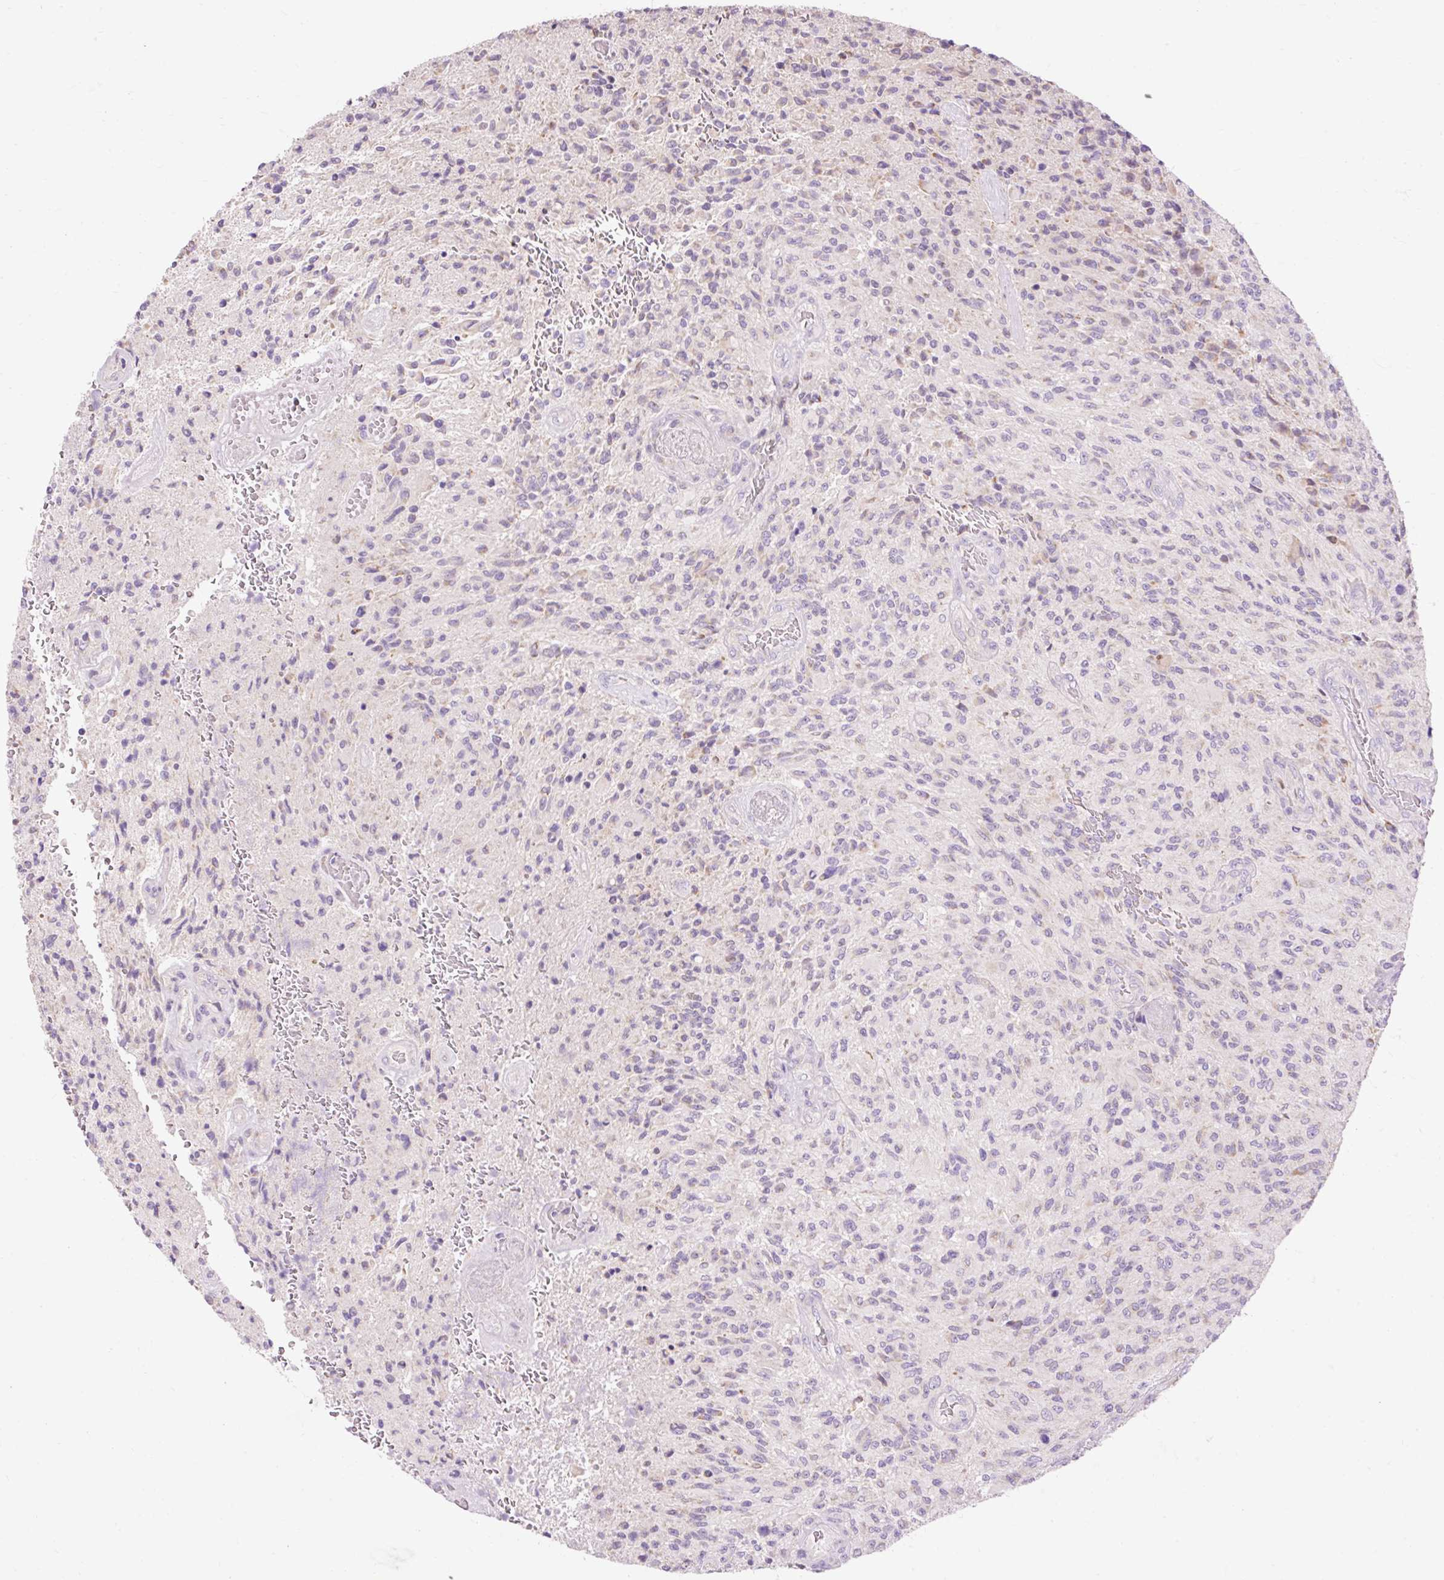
{"staining": {"intensity": "negative", "quantity": "none", "location": "none"}, "tissue": "glioma", "cell_type": "Tumor cells", "image_type": "cancer", "snomed": [{"axis": "morphology", "description": "Normal tissue, NOS"}, {"axis": "morphology", "description": "Glioma, malignant, High grade"}, {"axis": "topography", "description": "Cerebral cortex"}], "caption": "Immunohistochemistry (IHC) photomicrograph of neoplastic tissue: human malignant high-grade glioma stained with DAB (3,3'-diaminobenzidine) exhibits no significant protein expression in tumor cells.", "gene": "IMMT", "patient": {"sex": "male", "age": 56}}